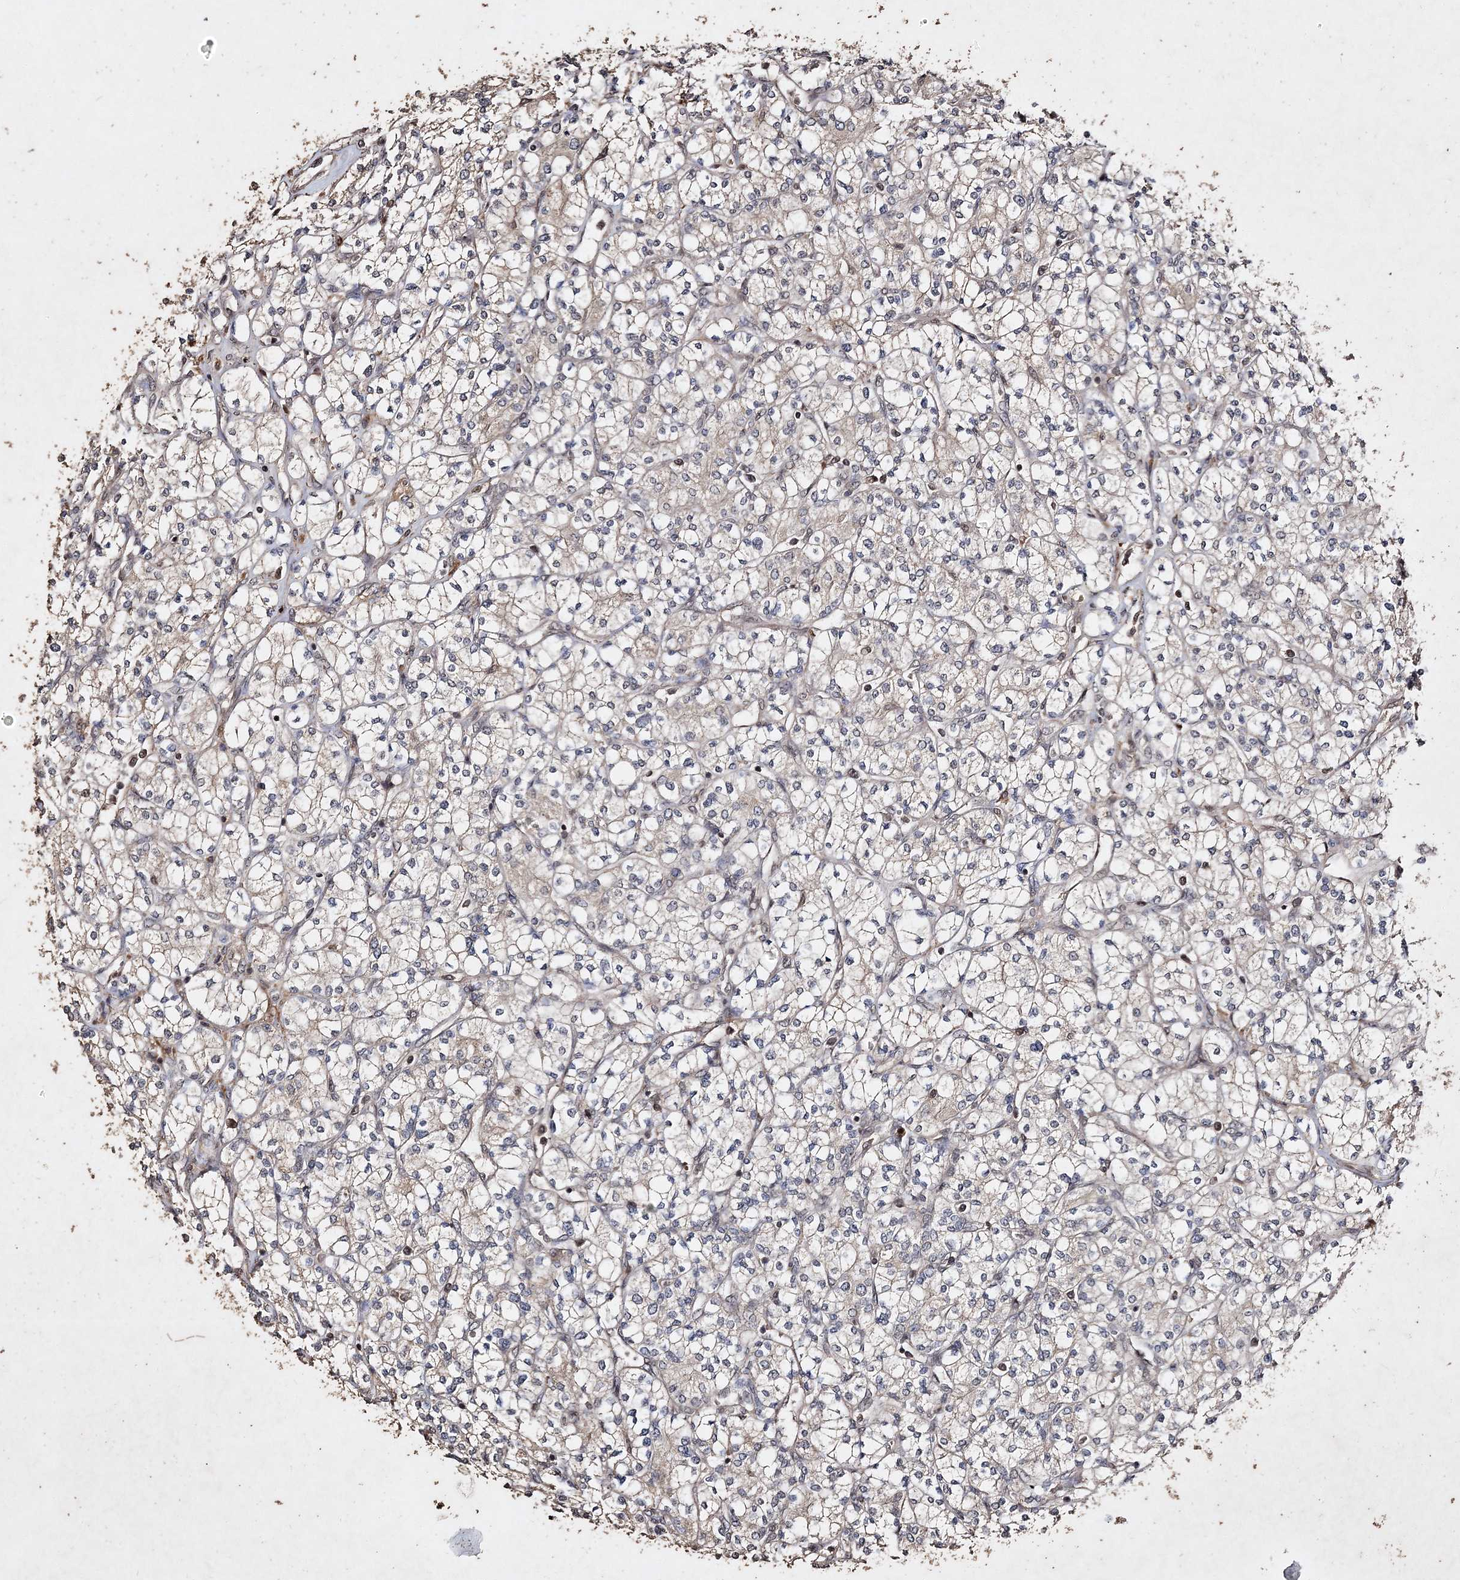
{"staining": {"intensity": "negative", "quantity": "none", "location": "none"}, "tissue": "renal cancer", "cell_type": "Tumor cells", "image_type": "cancer", "snomed": [{"axis": "morphology", "description": "Adenocarcinoma, NOS"}, {"axis": "topography", "description": "Kidney"}], "caption": "This image is of renal cancer stained with IHC to label a protein in brown with the nuclei are counter-stained blue. There is no expression in tumor cells.", "gene": "C3orf38", "patient": {"sex": "male", "age": 77}}